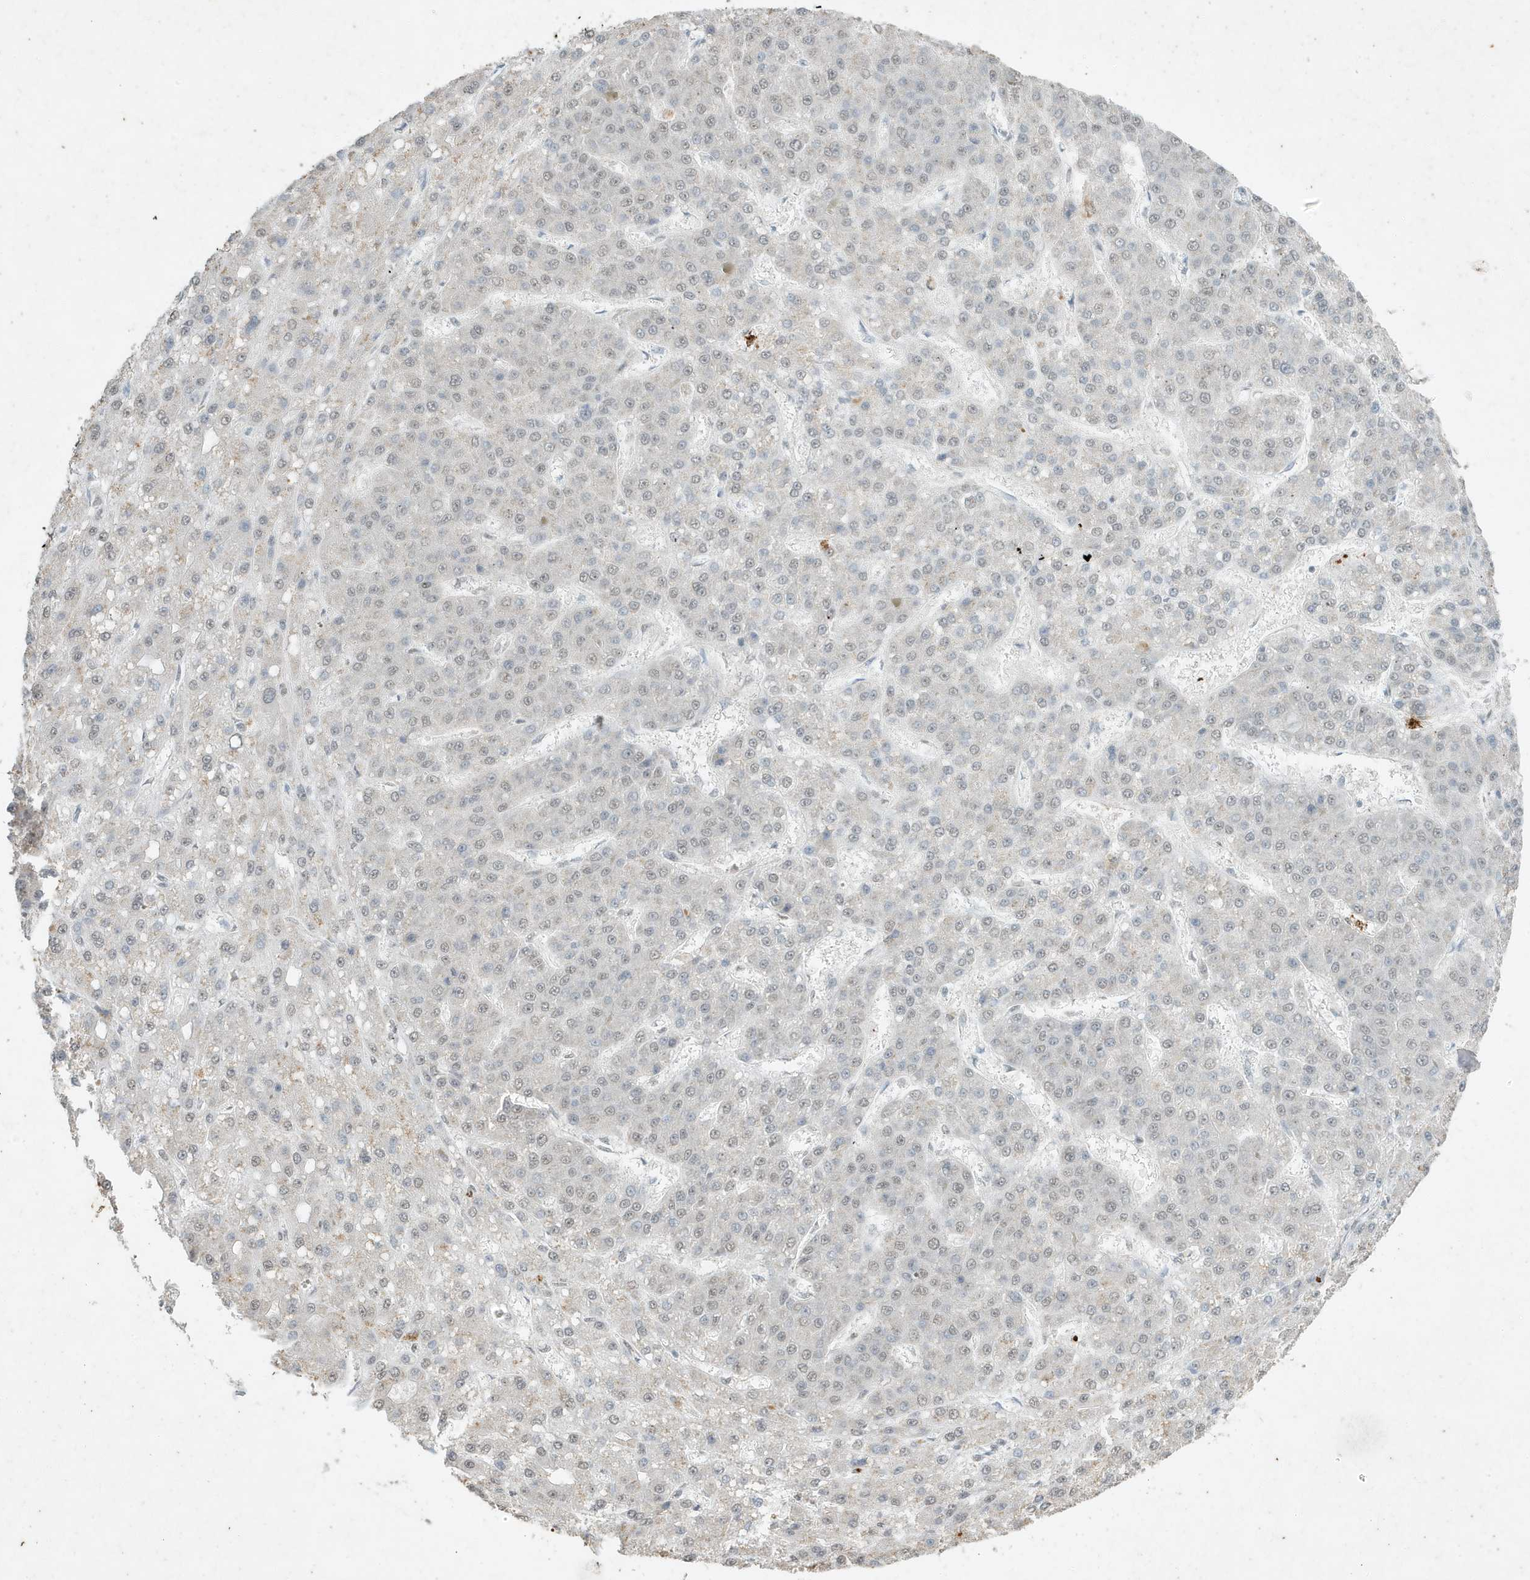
{"staining": {"intensity": "negative", "quantity": "none", "location": "none"}, "tissue": "liver cancer", "cell_type": "Tumor cells", "image_type": "cancer", "snomed": [{"axis": "morphology", "description": "Carcinoma, Hepatocellular, NOS"}, {"axis": "topography", "description": "Liver"}], "caption": "IHC histopathology image of neoplastic tissue: human hepatocellular carcinoma (liver) stained with DAB (3,3'-diaminobenzidine) shows no significant protein expression in tumor cells.", "gene": "DEFA1", "patient": {"sex": "male", "age": 67}}